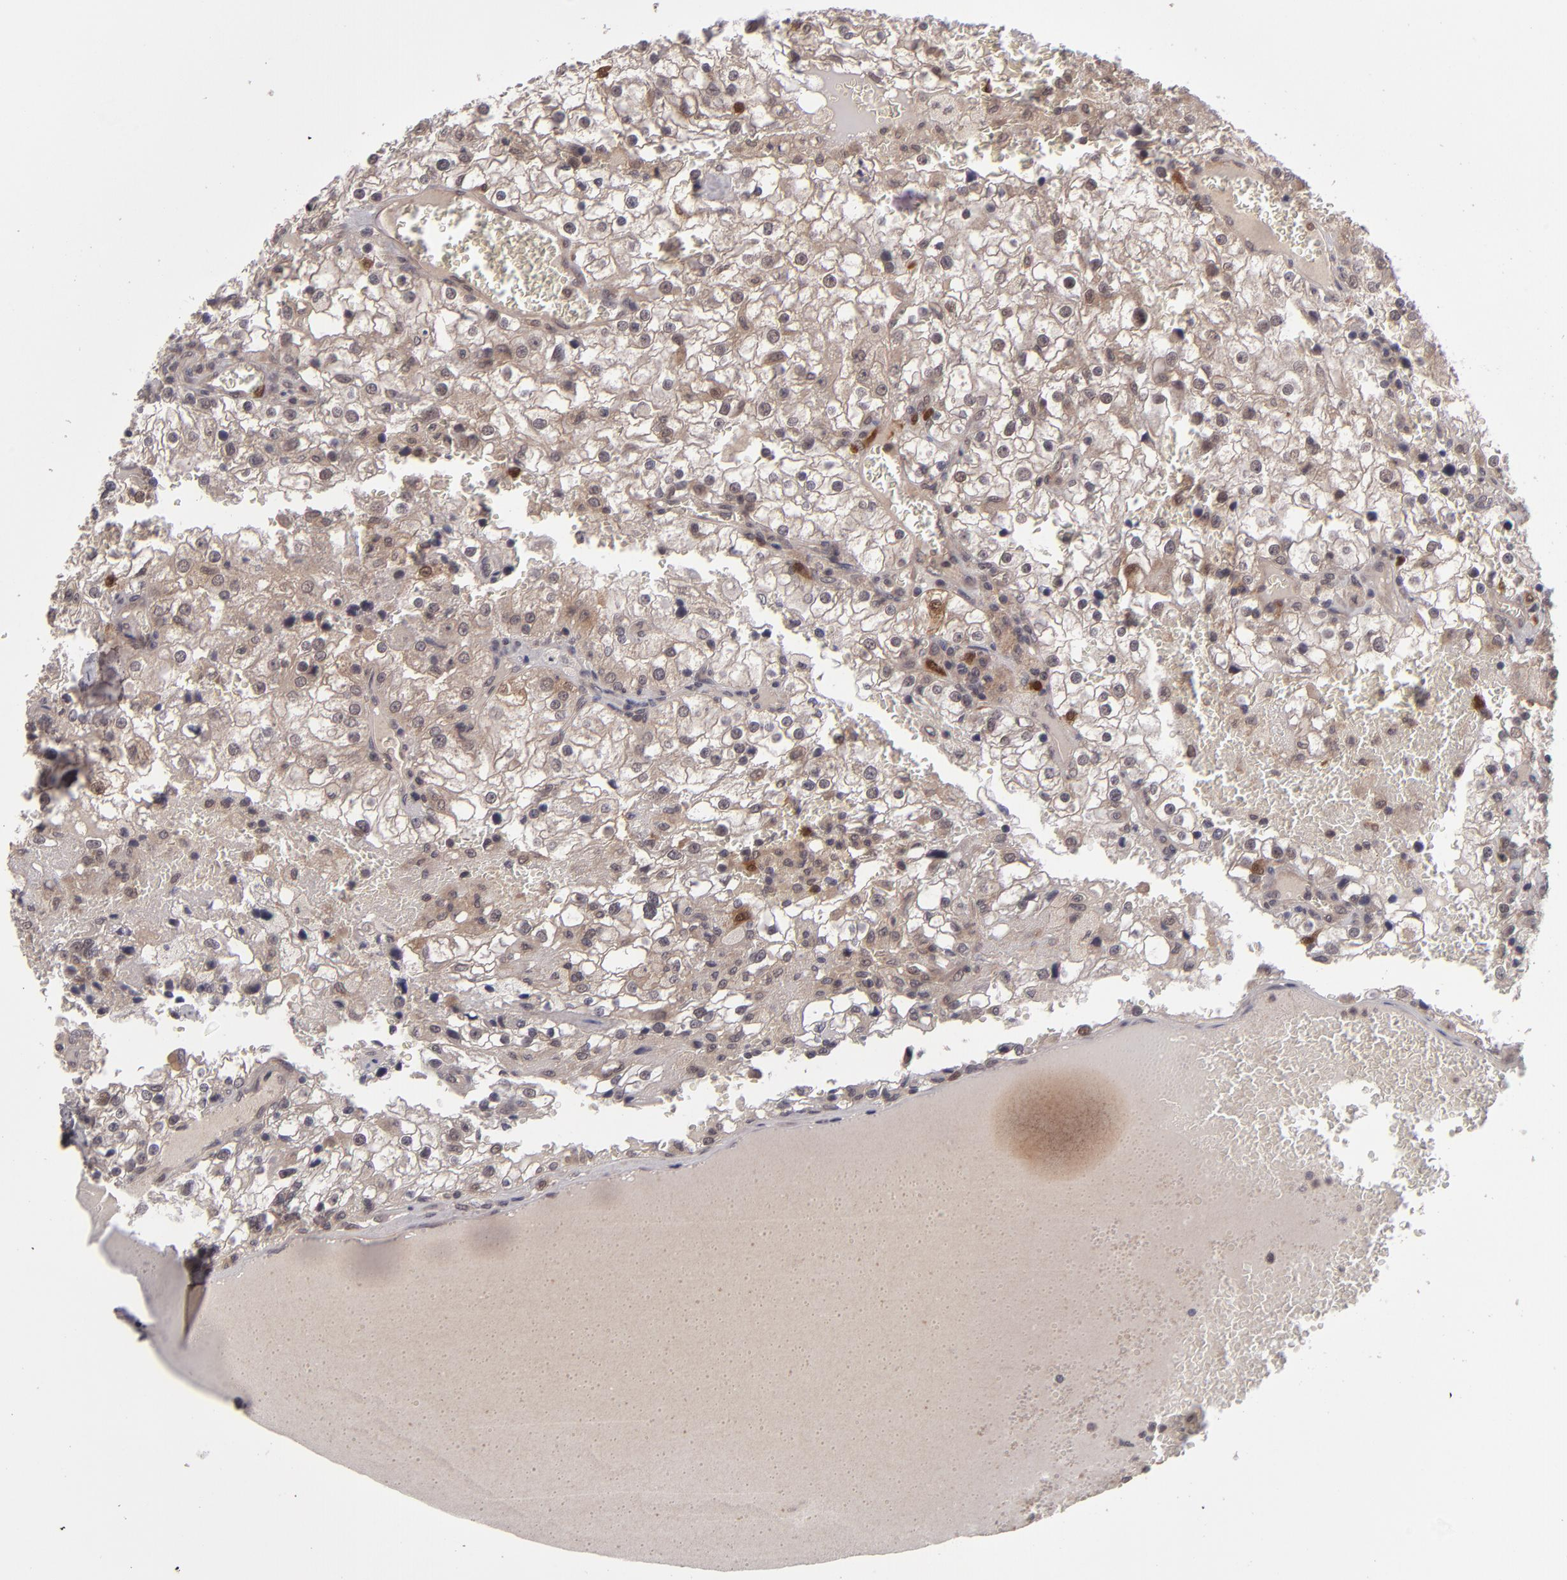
{"staining": {"intensity": "moderate", "quantity": ">75%", "location": "cytoplasmic/membranous"}, "tissue": "renal cancer", "cell_type": "Tumor cells", "image_type": "cancer", "snomed": [{"axis": "morphology", "description": "Adenocarcinoma, NOS"}, {"axis": "topography", "description": "Kidney"}], "caption": "Renal adenocarcinoma stained for a protein shows moderate cytoplasmic/membranous positivity in tumor cells.", "gene": "TYMS", "patient": {"sex": "female", "age": 74}}